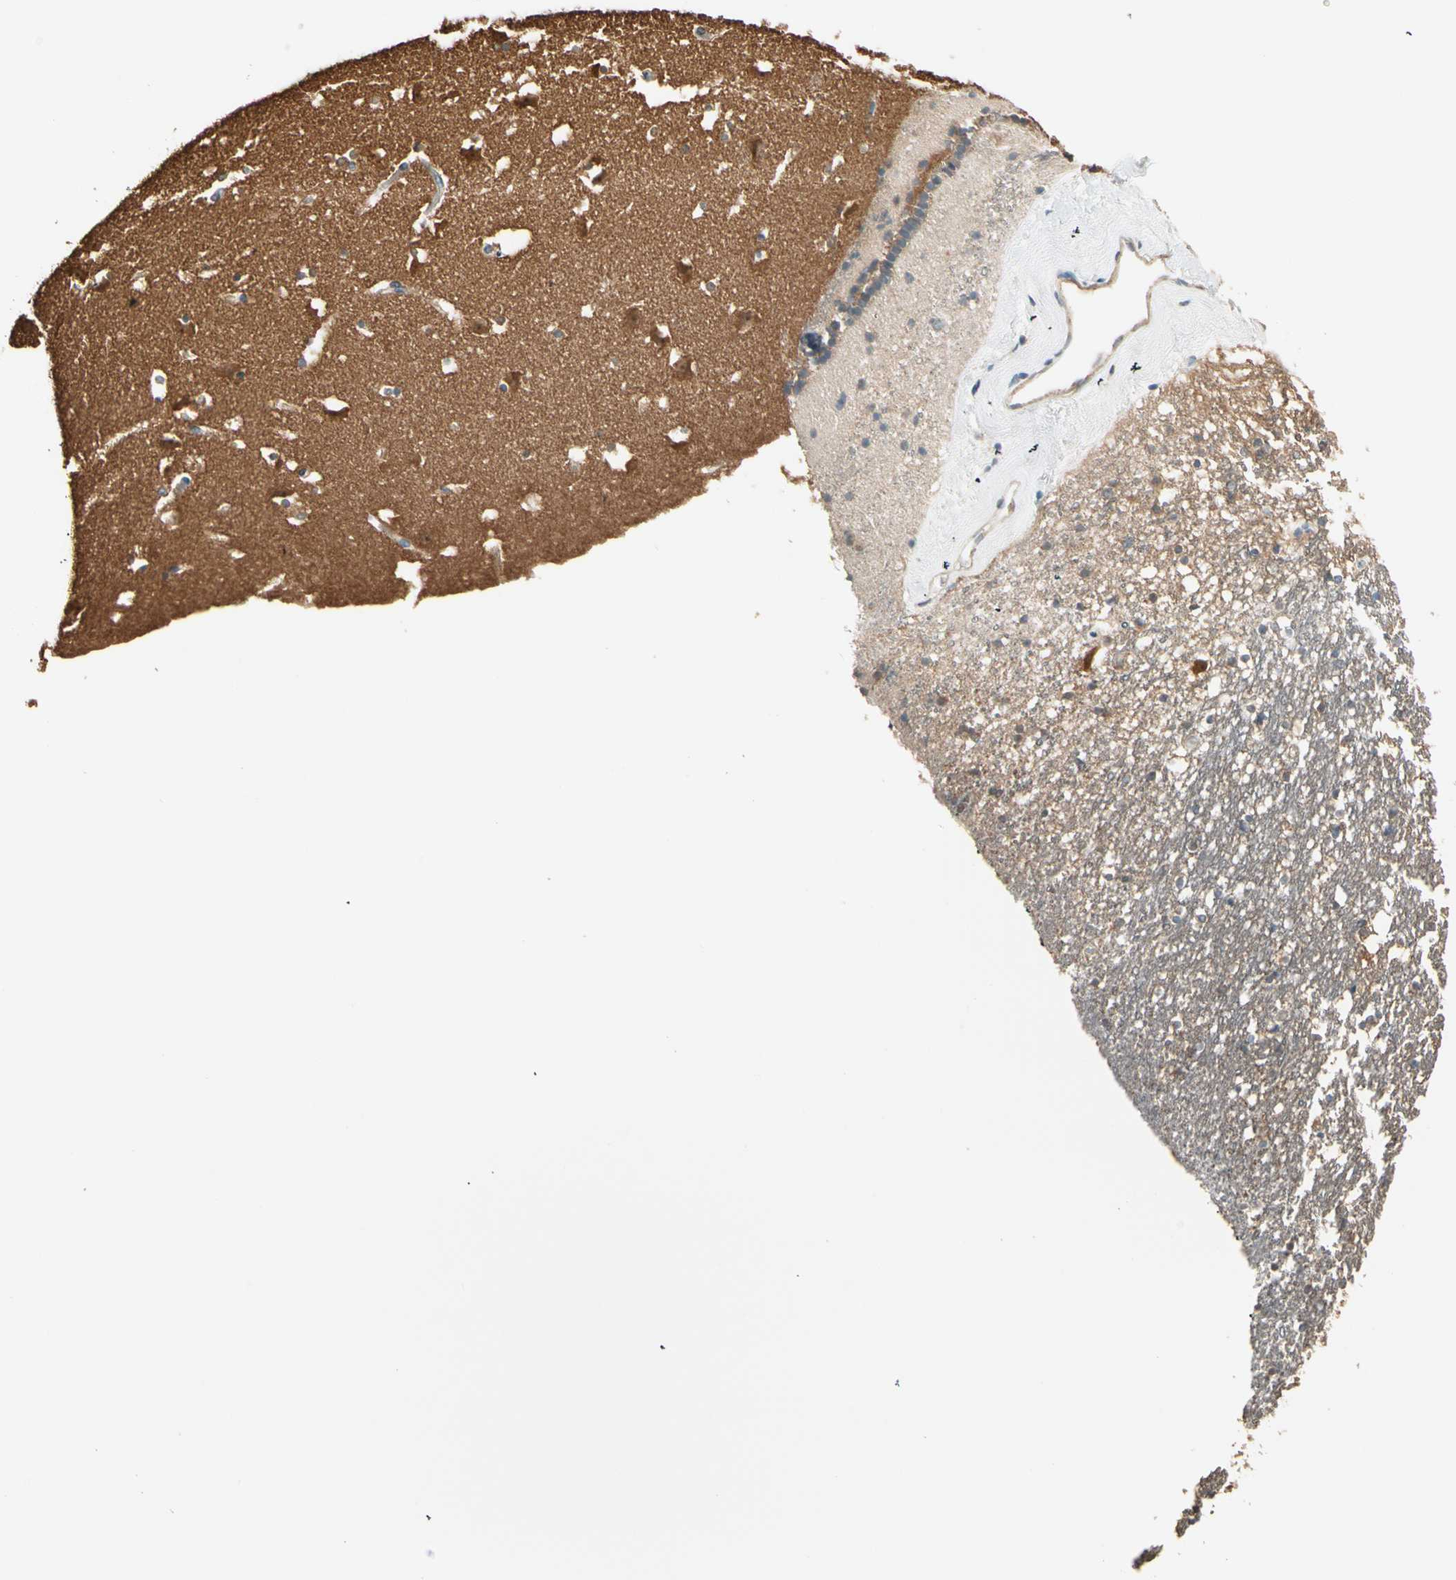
{"staining": {"intensity": "weak", "quantity": "25%-75%", "location": "cytoplasmic/membranous"}, "tissue": "caudate", "cell_type": "Glial cells", "image_type": "normal", "snomed": [{"axis": "morphology", "description": "Normal tissue, NOS"}, {"axis": "topography", "description": "Lateral ventricle wall"}], "caption": "Immunohistochemical staining of unremarkable caudate displays low levels of weak cytoplasmic/membranous expression in about 25%-75% of glial cells. The staining was performed using DAB to visualize the protein expression in brown, while the nuclei were stained in blue with hematoxylin (Magnification: 20x).", "gene": "TNFRSF21", "patient": {"sex": "male", "age": 45}}